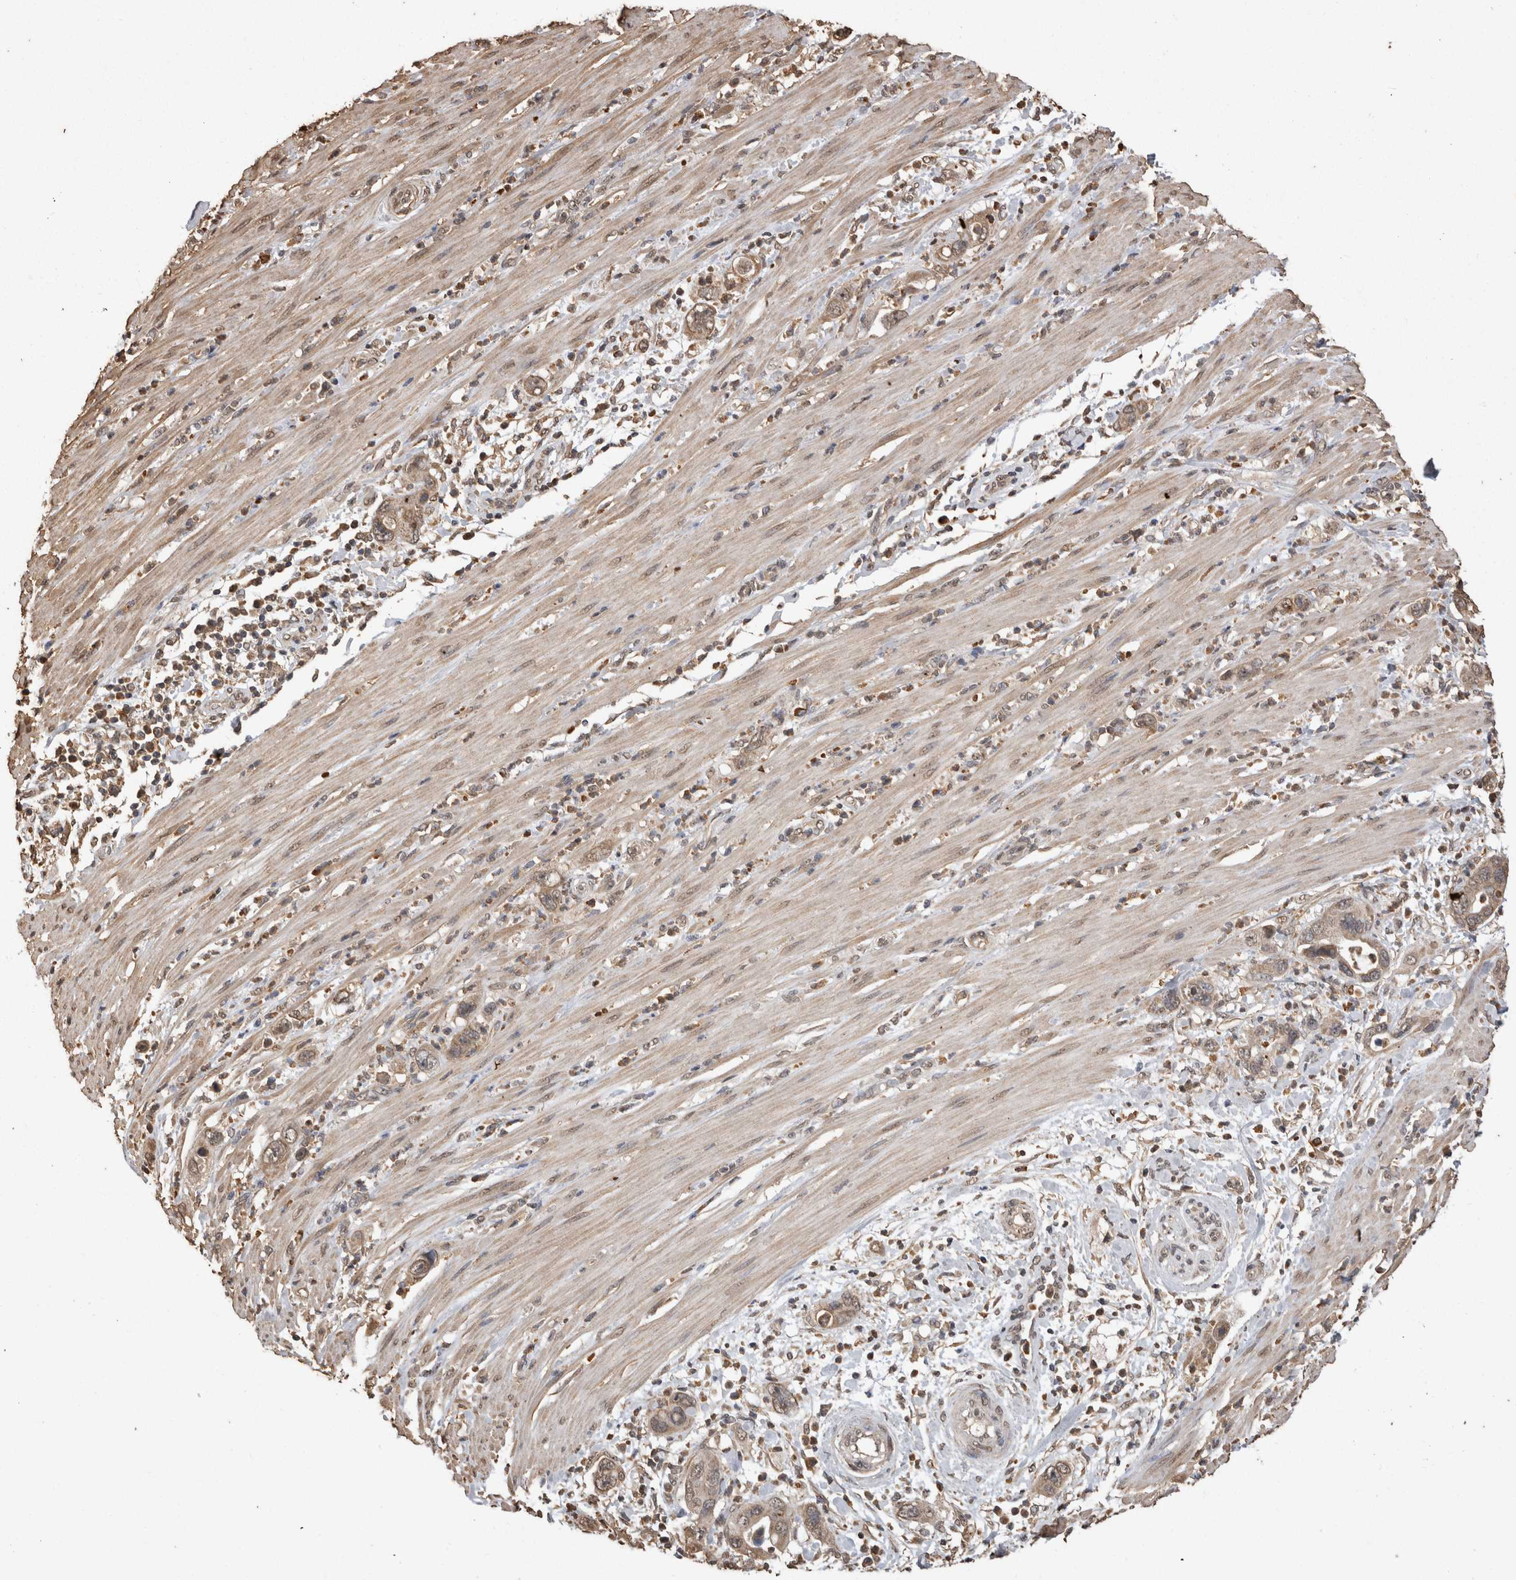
{"staining": {"intensity": "weak", "quantity": ">75%", "location": "cytoplasmic/membranous"}, "tissue": "pancreatic cancer", "cell_type": "Tumor cells", "image_type": "cancer", "snomed": [{"axis": "morphology", "description": "Adenocarcinoma, NOS"}, {"axis": "topography", "description": "Pancreas"}], "caption": "An immunohistochemistry micrograph of tumor tissue is shown. Protein staining in brown shows weak cytoplasmic/membranous positivity in pancreatic cancer within tumor cells.", "gene": "SOCS5", "patient": {"sex": "female", "age": 71}}